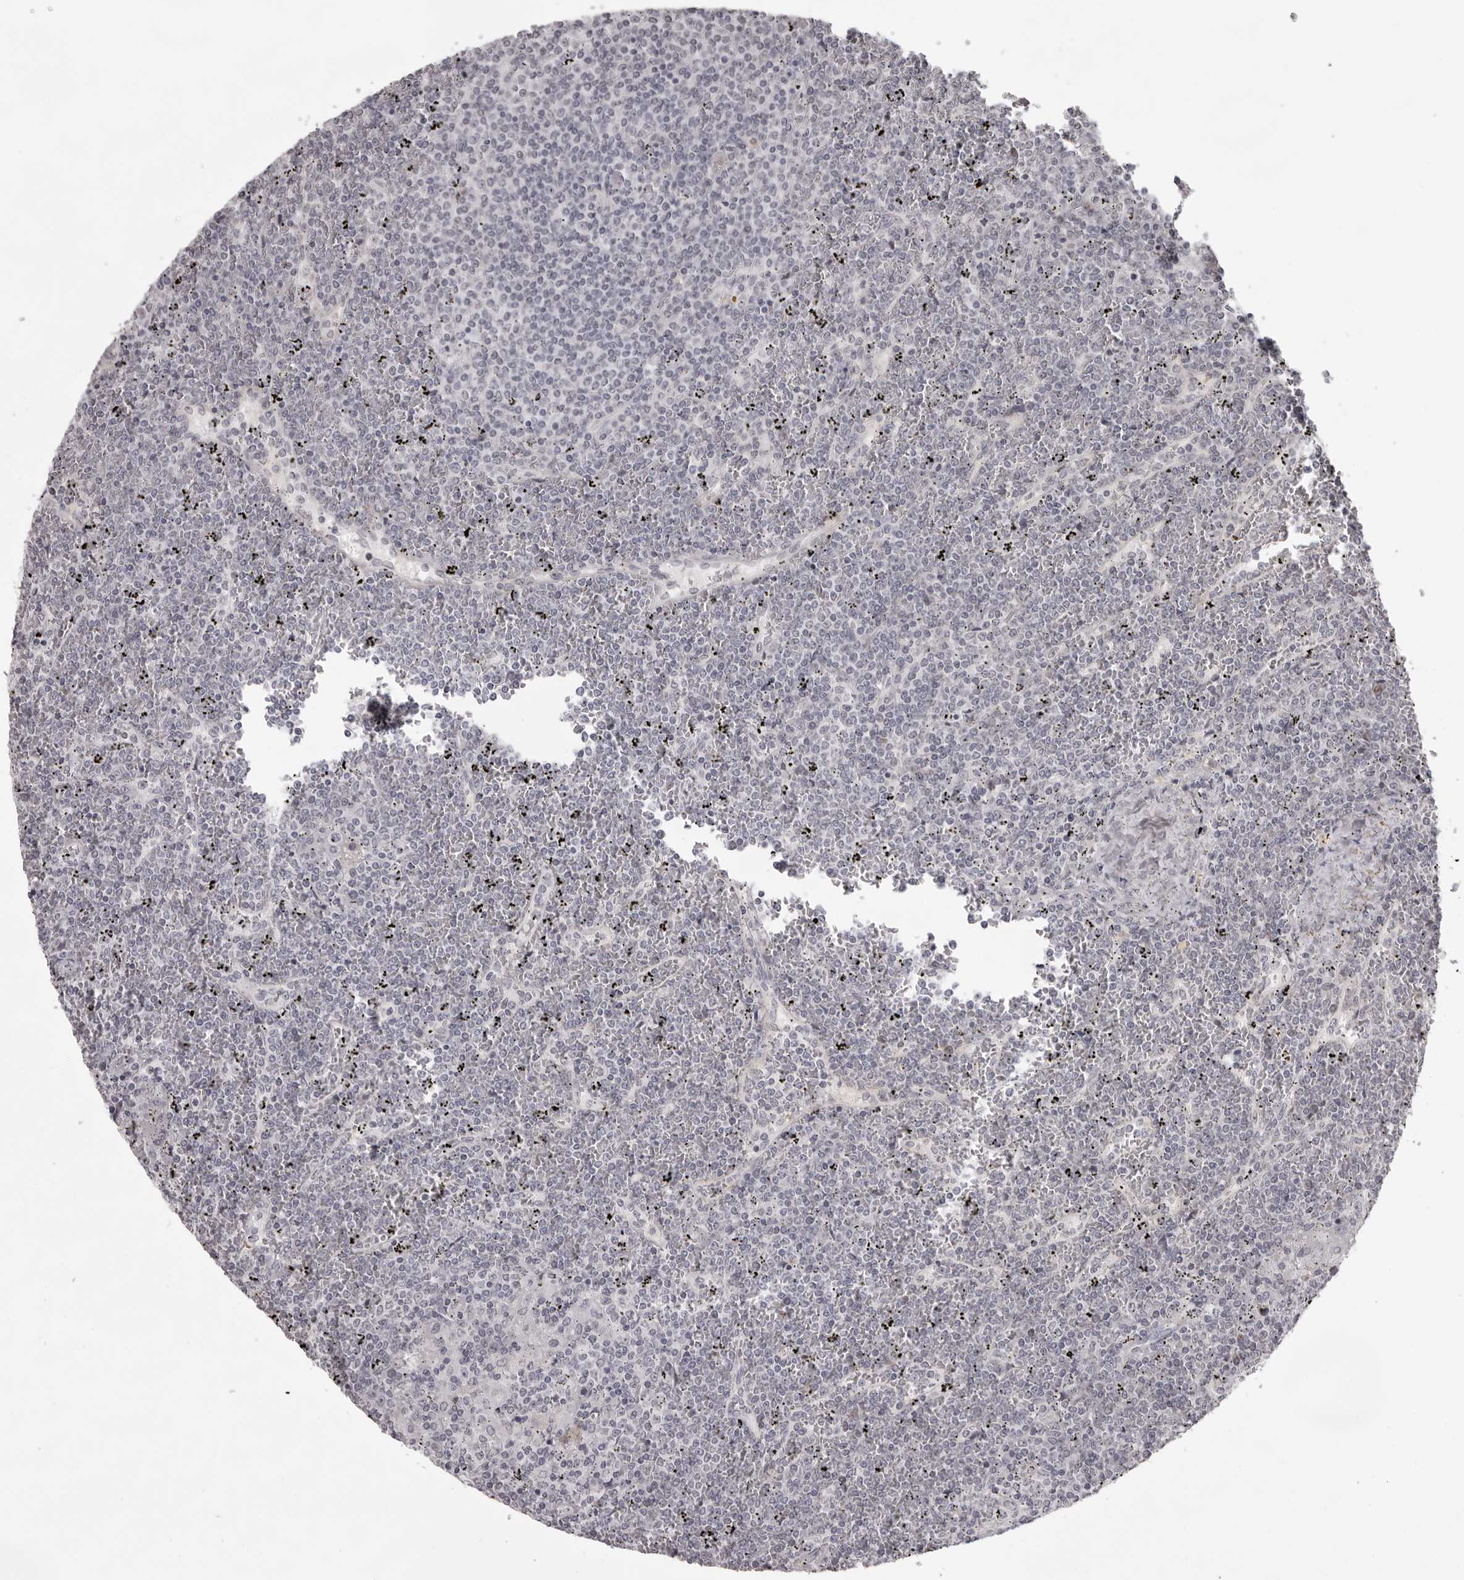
{"staining": {"intensity": "negative", "quantity": "none", "location": "none"}, "tissue": "lymphoma", "cell_type": "Tumor cells", "image_type": "cancer", "snomed": [{"axis": "morphology", "description": "Malignant lymphoma, non-Hodgkin's type, Low grade"}, {"axis": "topography", "description": "Spleen"}], "caption": "Immunohistochemical staining of human low-grade malignant lymphoma, non-Hodgkin's type exhibits no significant staining in tumor cells.", "gene": "NUDT18", "patient": {"sex": "female", "age": 19}}